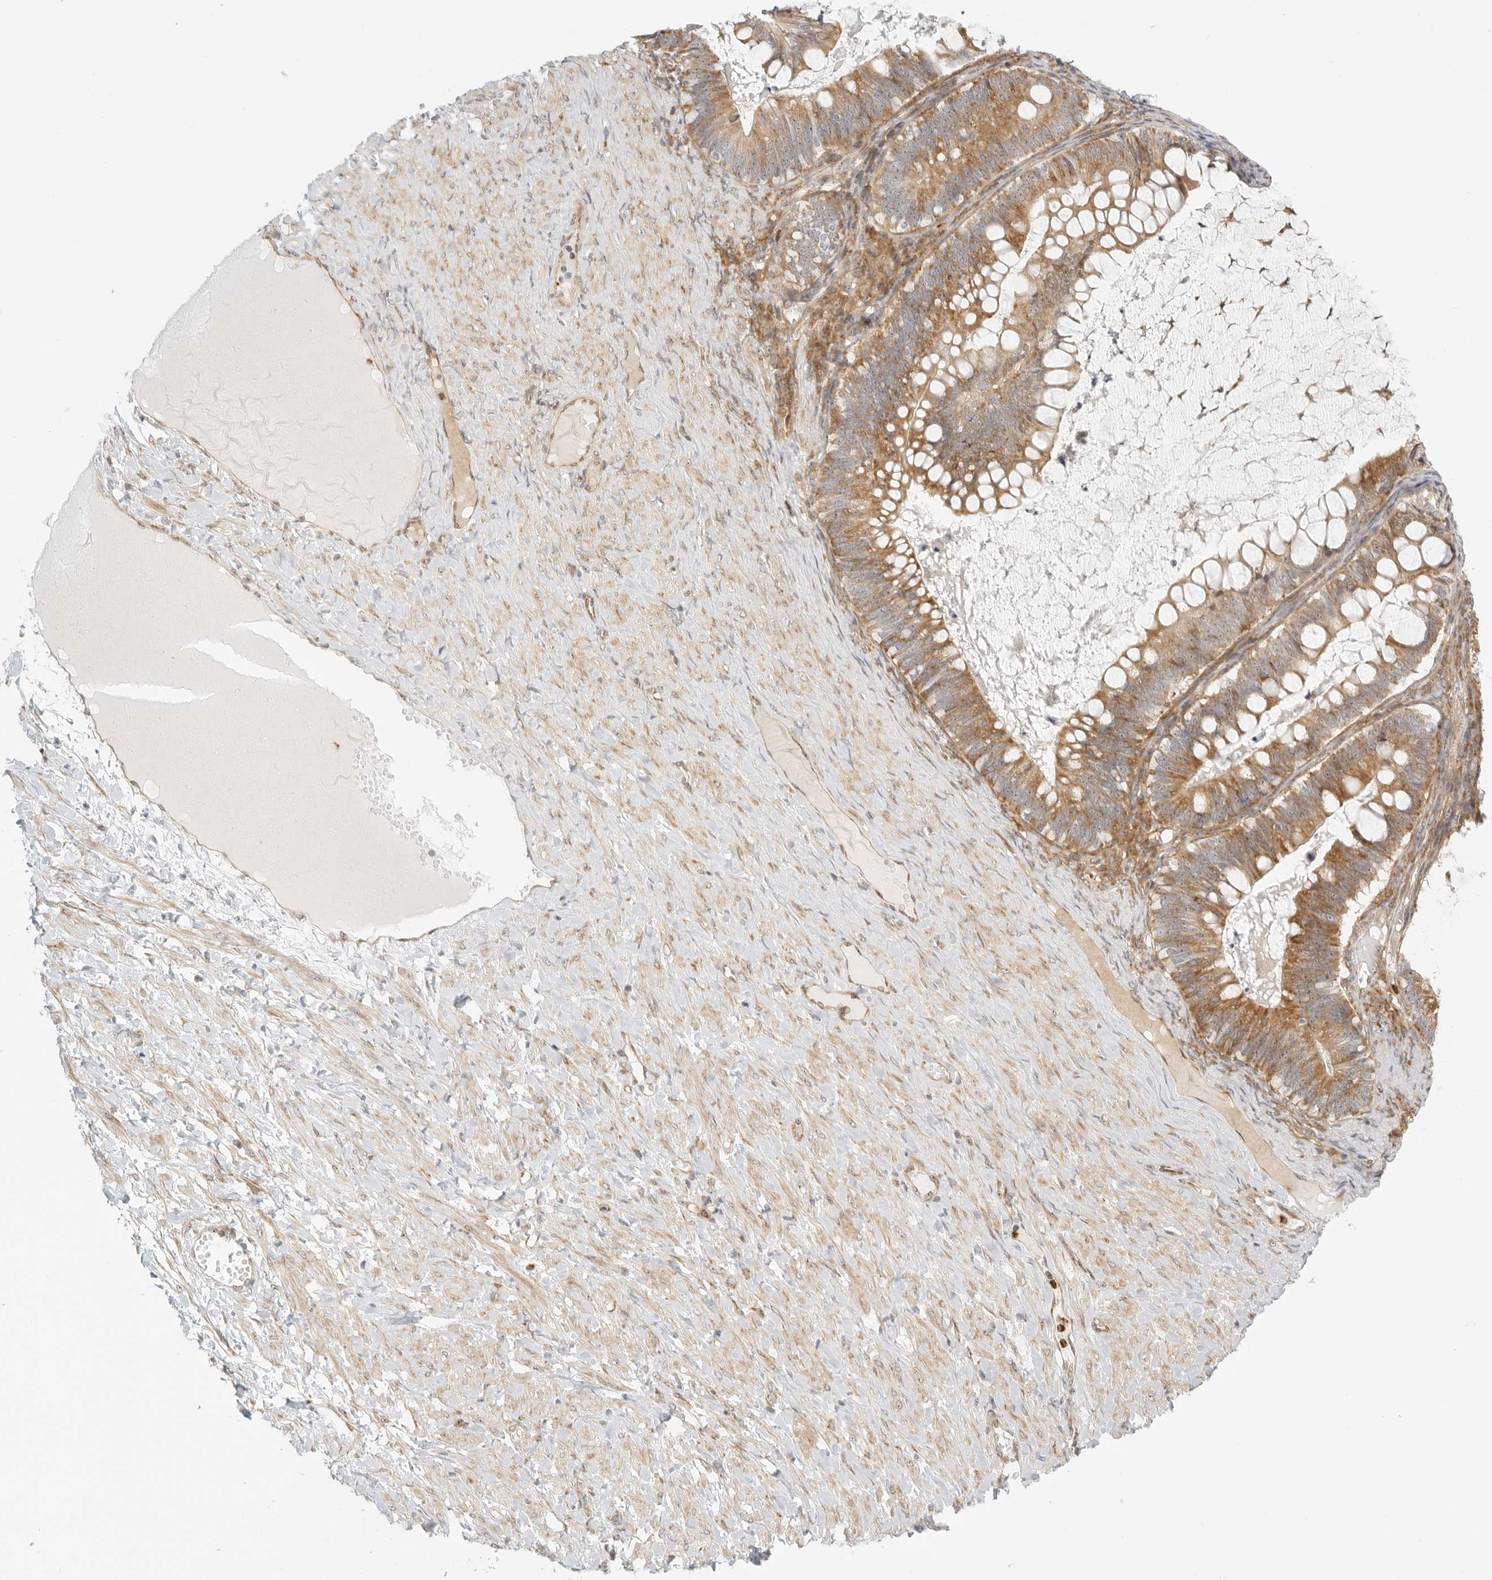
{"staining": {"intensity": "moderate", "quantity": ">75%", "location": "cytoplasmic/membranous"}, "tissue": "ovarian cancer", "cell_type": "Tumor cells", "image_type": "cancer", "snomed": [{"axis": "morphology", "description": "Cystadenocarcinoma, mucinous, NOS"}, {"axis": "topography", "description": "Ovary"}], "caption": "Immunohistochemical staining of ovarian mucinous cystadenocarcinoma demonstrates medium levels of moderate cytoplasmic/membranous protein staining in approximately >75% of tumor cells.", "gene": "DSCC1", "patient": {"sex": "female", "age": 61}}